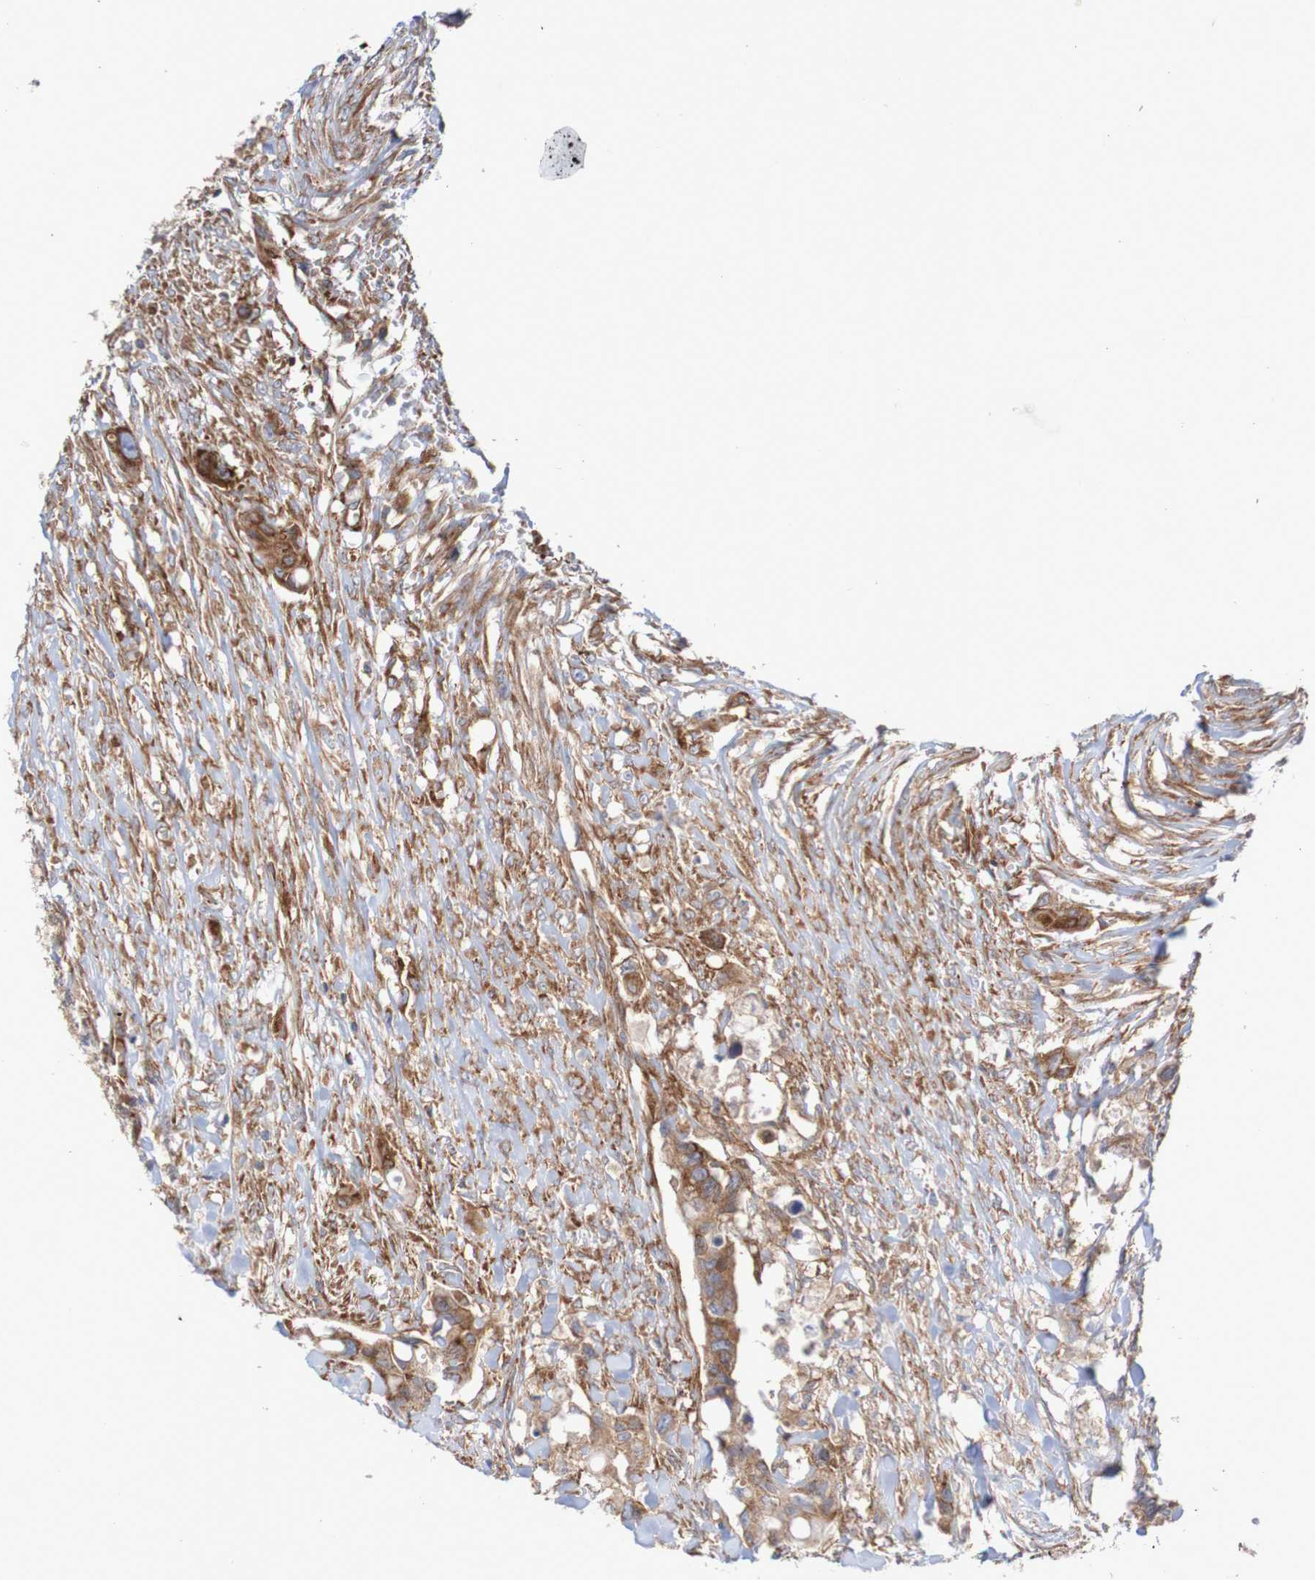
{"staining": {"intensity": "moderate", "quantity": ">75%", "location": "cytoplasmic/membranous"}, "tissue": "colorectal cancer", "cell_type": "Tumor cells", "image_type": "cancer", "snomed": [{"axis": "morphology", "description": "Adenocarcinoma, NOS"}, {"axis": "topography", "description": "Colon"}], "caption": "The immunohistochemical stain labels moderate cytoplasmic/membranous staining in tumor cells of colorectal cancer (adenocarcinoma) tissue.", "gene": "FXR2", "patient": {"sex": "female", "age": 57}}